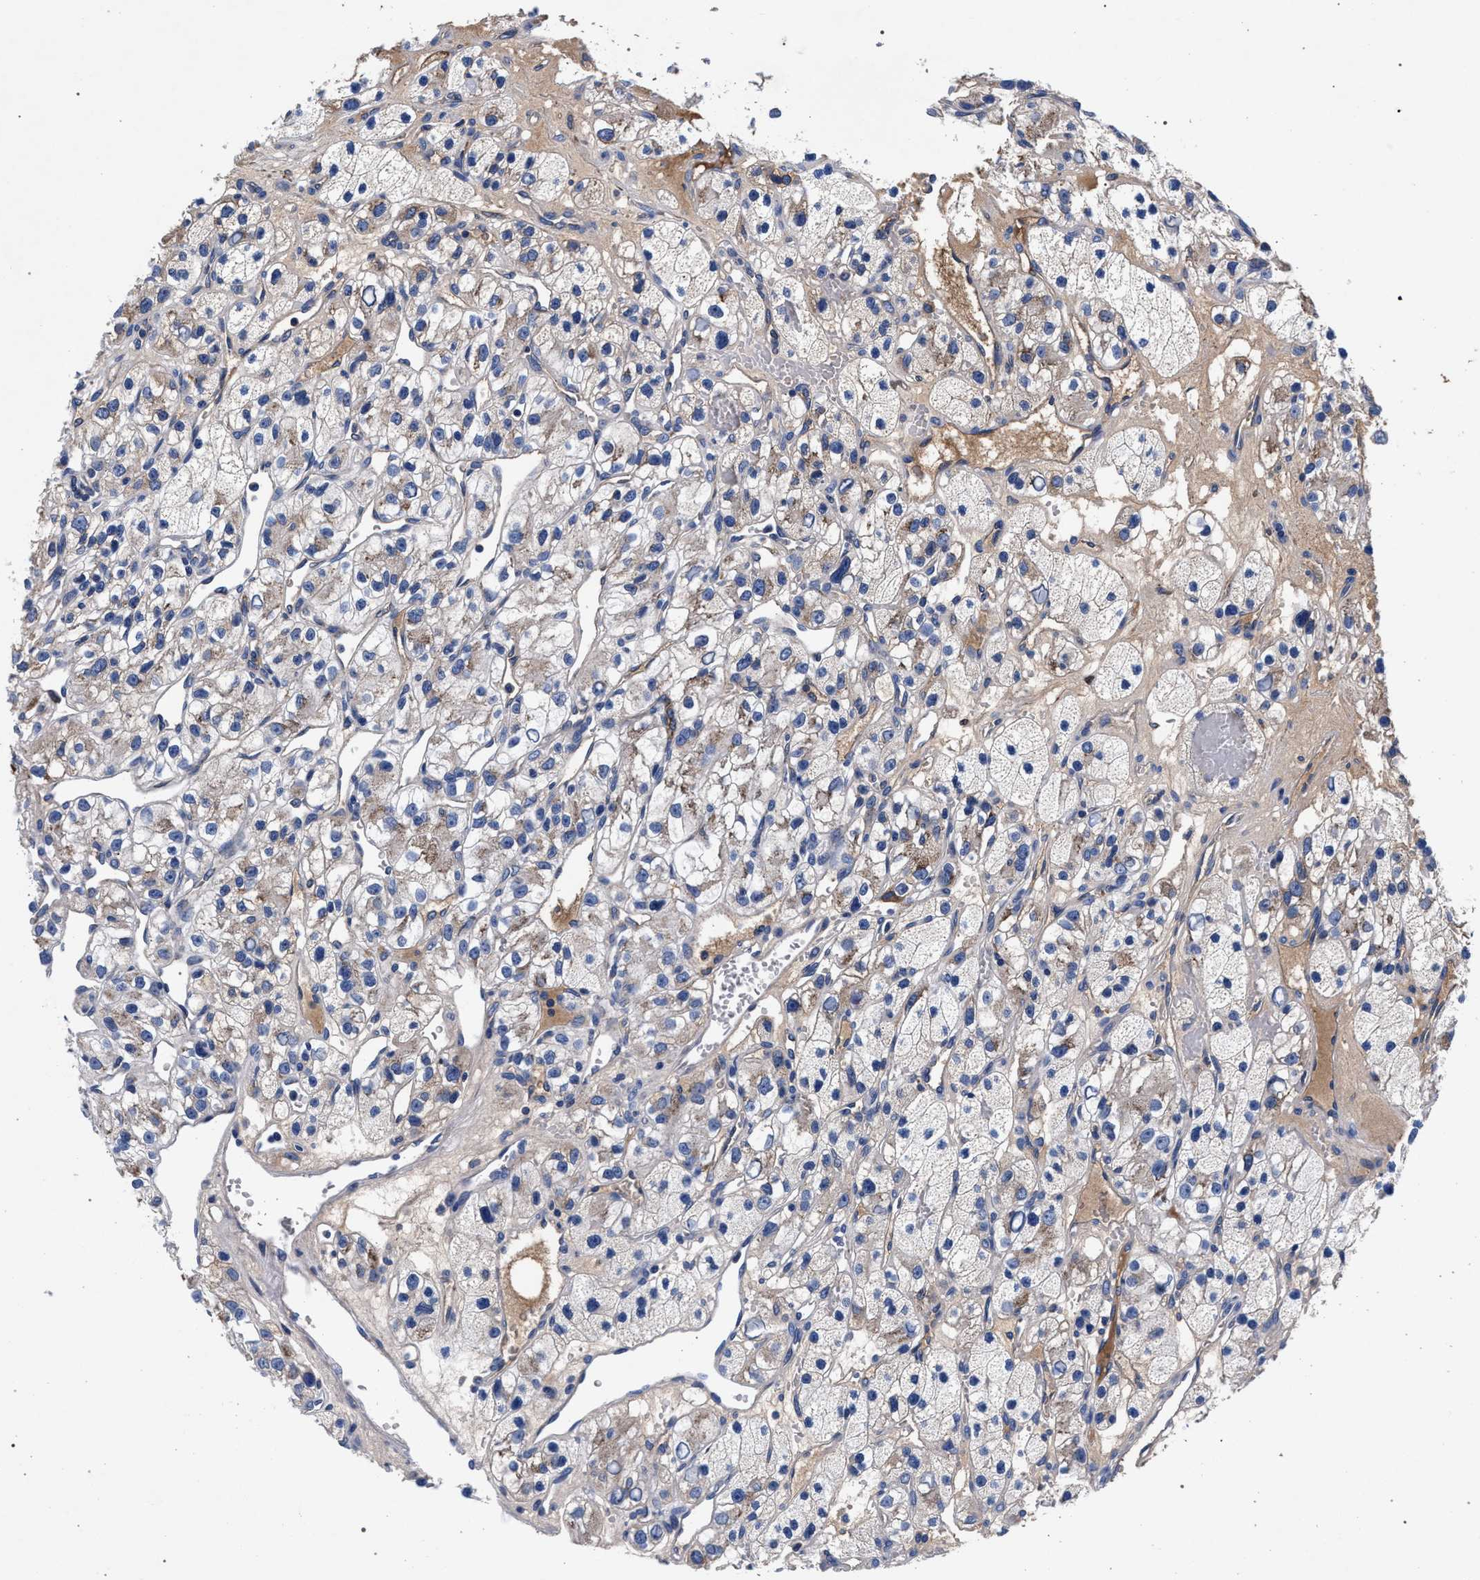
{"staining": {"intensity": "negative", "quantity": "none", "location": "none"}, "tissue": "renal cancer", "cell_type": "Tumor cells", "image_type": "cancer", "snomed": [{"axis": "morphology", "description": "Adenocarcinoma, NOS"}, {"axis": "topography", "description": "Kidney"}], "caption": "A photomicrograph of human renal cancer is negative for staining in tumor cells.", "gene": "ACOX1", "patient": {"sex": "female", "age": 57}}